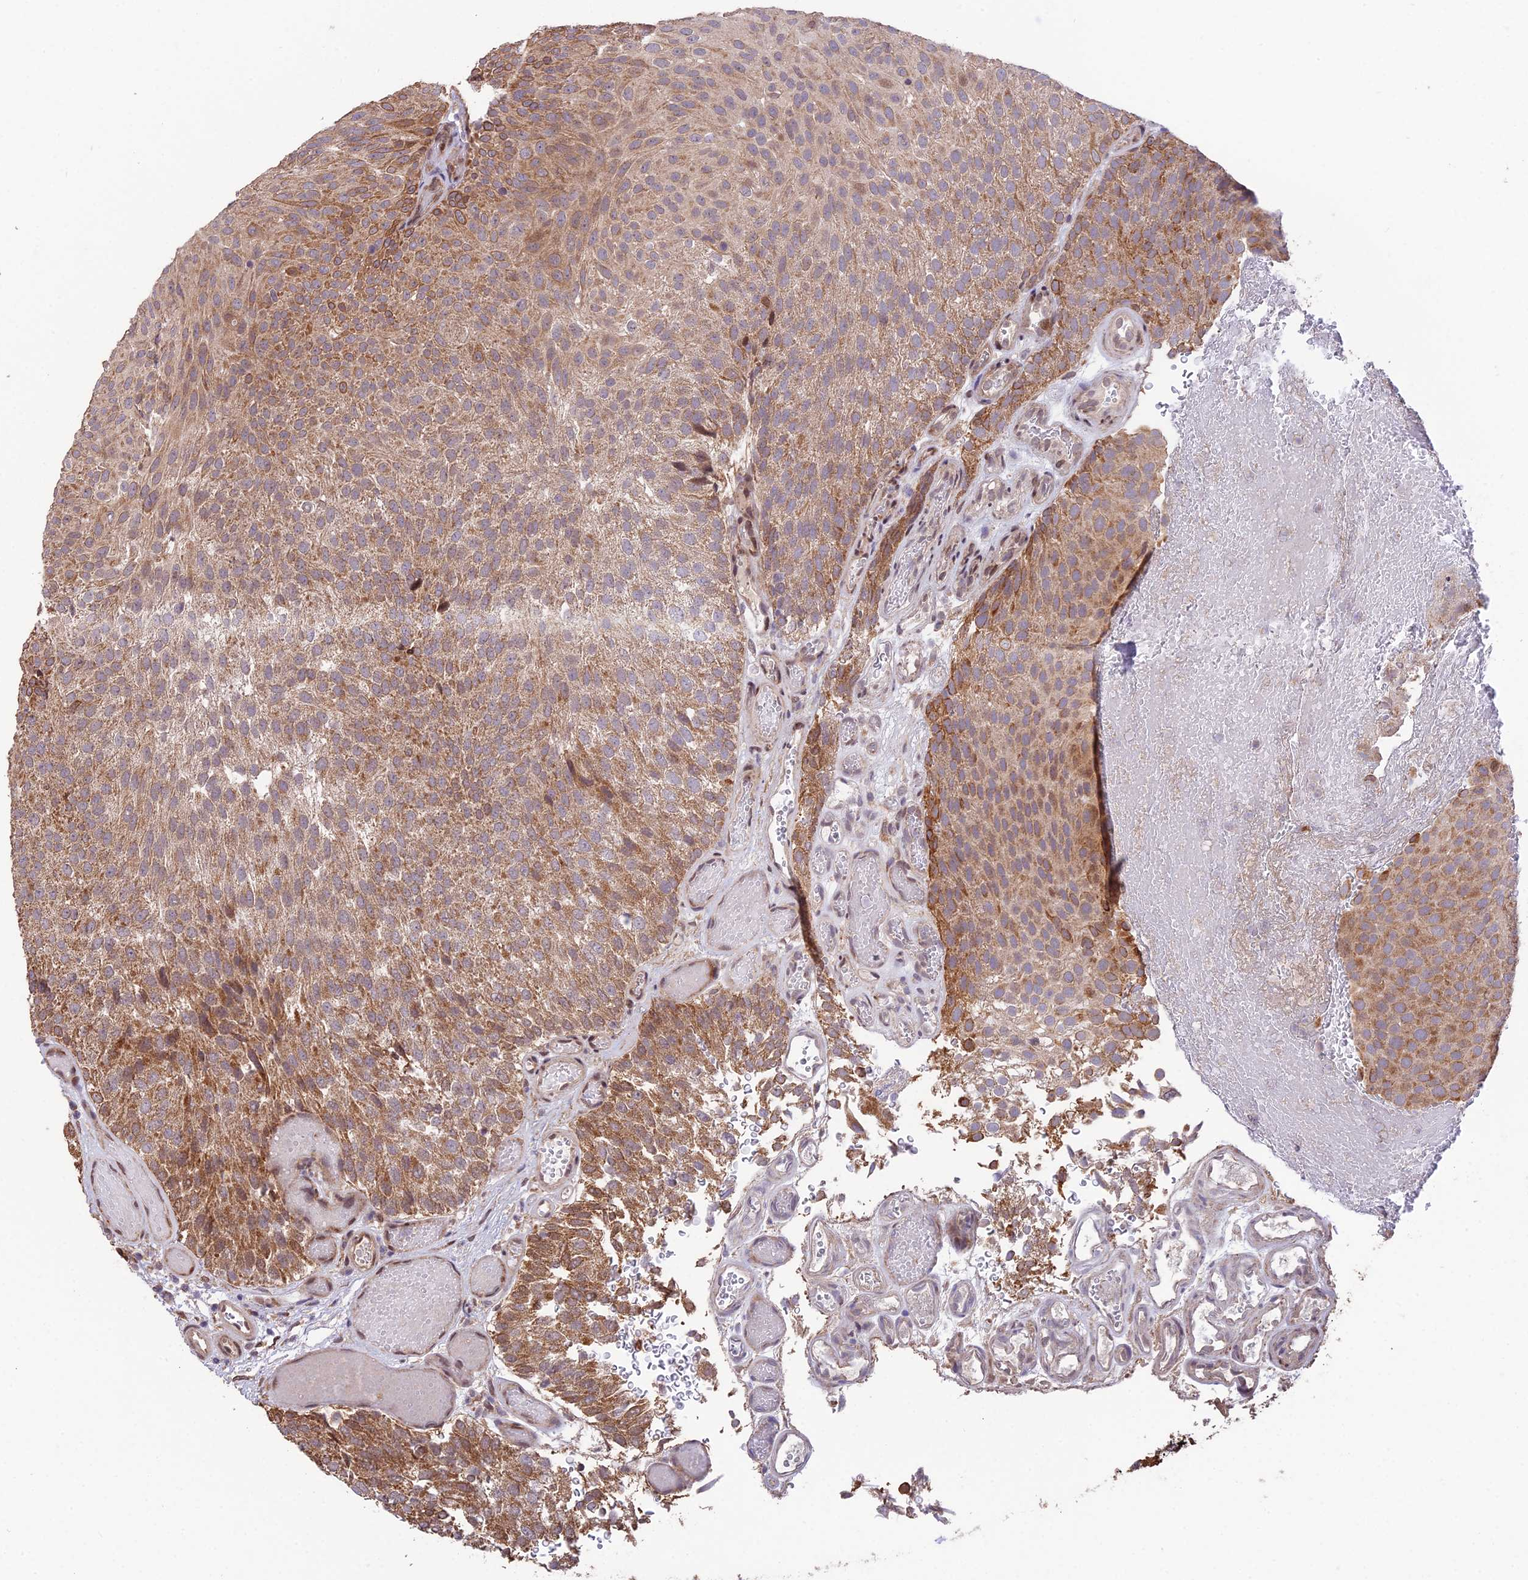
{"staining": {"intensity": "moderate", "quantity": ">75%", "location": "cytoplasmic/membranous"}, "tissue": "urothelial cancer", "cell_type": "Tumor cells", "image_type": "cancer", "snomed": [{"axis": "morphology", "description": "Urothelial carcinoma, Low grade"}, {"axis": "topography", "description": "Urinary bladder"}], "caption": "Moderate cytoplasmic/membranous expression is appreciated in approximately >75% of tumor cells in urothelial carcinoma (low-grade).", "gene": "CYP2R1", "patient": {"sex": "male", "age": 78}}